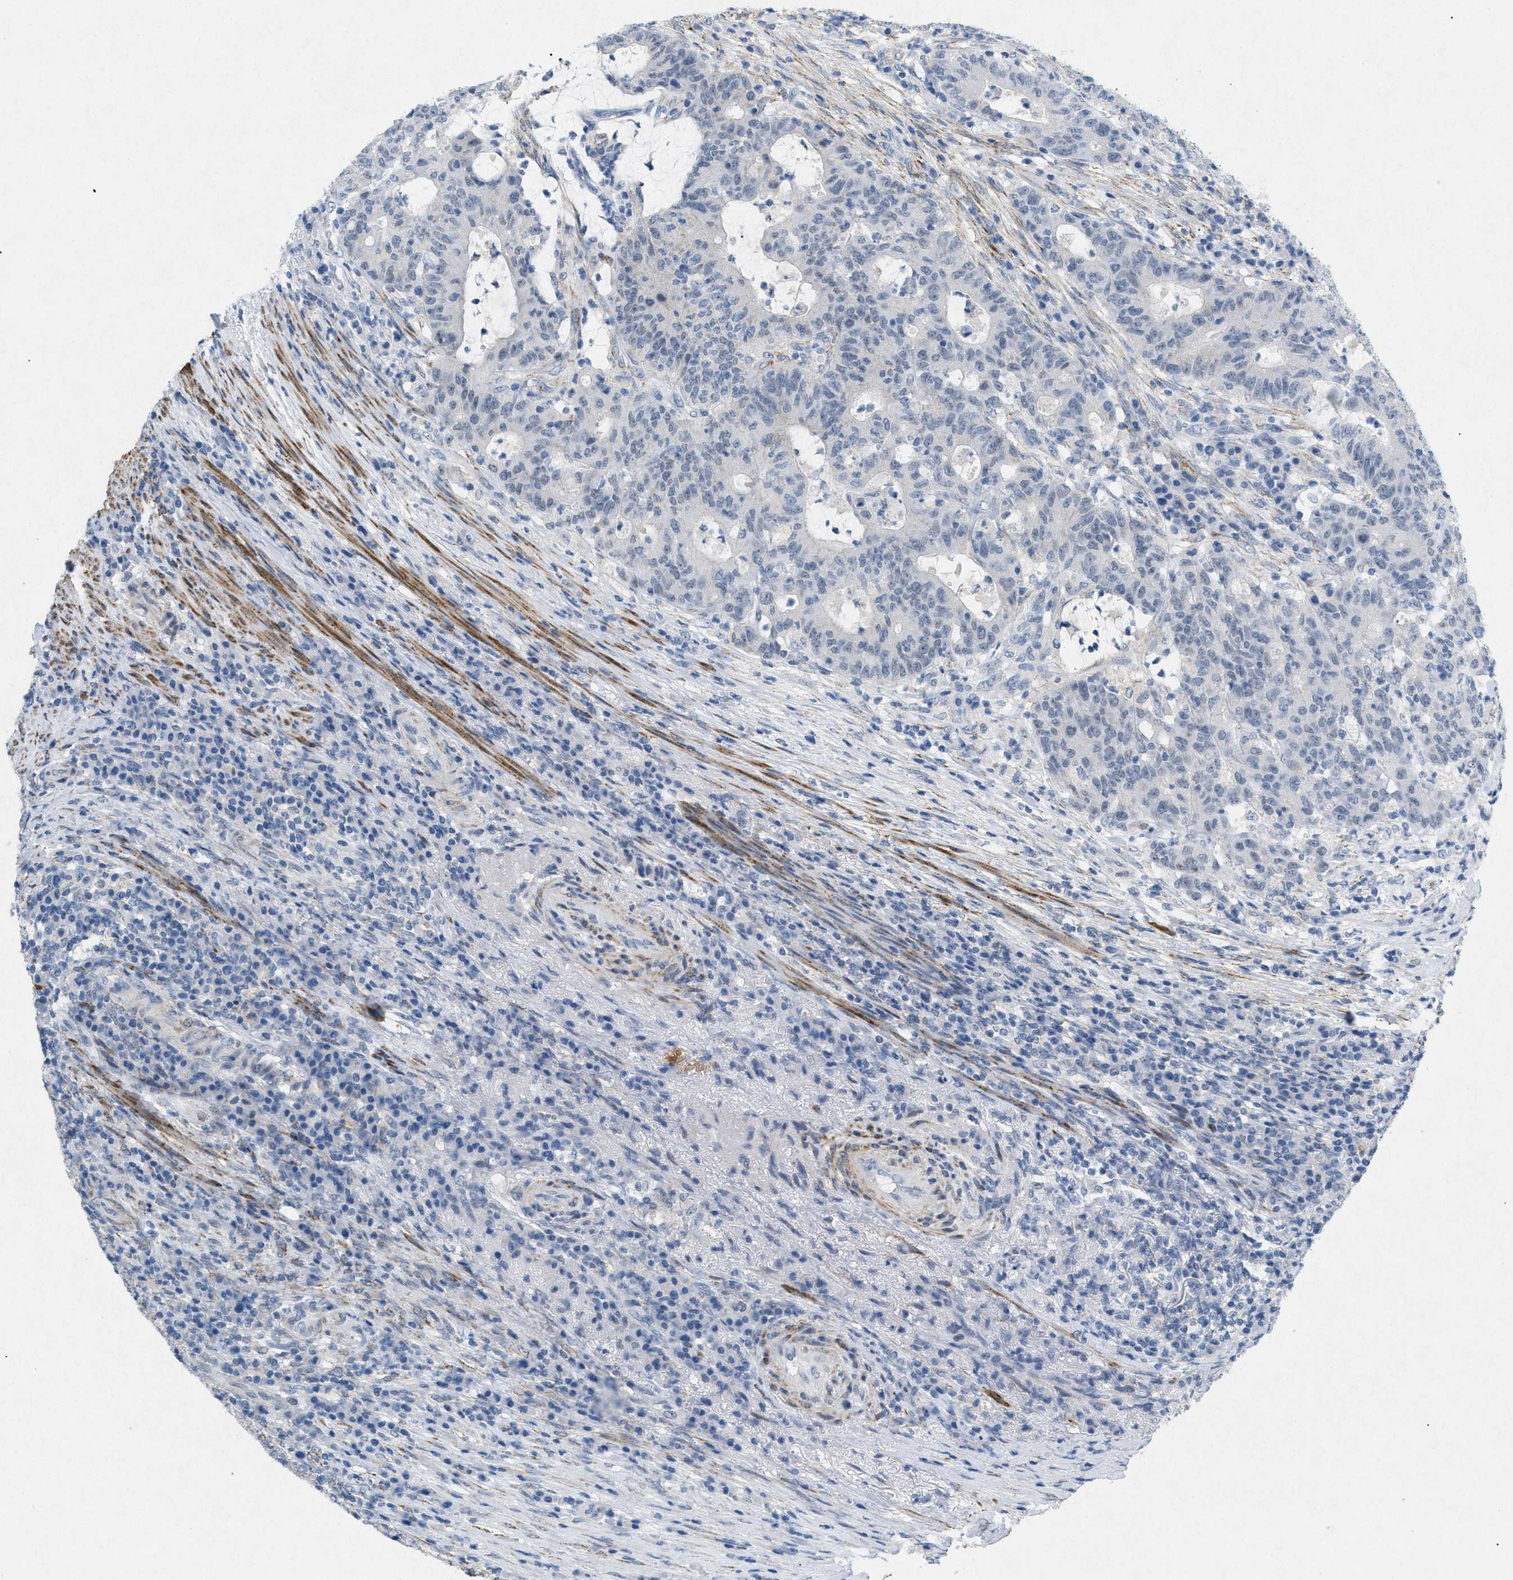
{"staining": {"intensity": "negative", "quantity": "none", "location": "none"}, "tissue": "colorectal cancer", "cell_type": "Tumor cells", "image_type": "cancer", "snomed": [{"axis": "morphology", "description": "Normal tissue, NOS"}, {"axis": "morphology", "description": "Adenocarcinoma, NOS"}, {"axis": "topography", "description": "Colon"}], "caption": "Tumor cells are negative for protein expression in human colorectal adenocarcinoma. (DAB (3,3'-diaminobenzidine) IHC with hematoxylin counter stain).", "gene": "TASOR", "patient": {"sex": "female", "age": 75}}